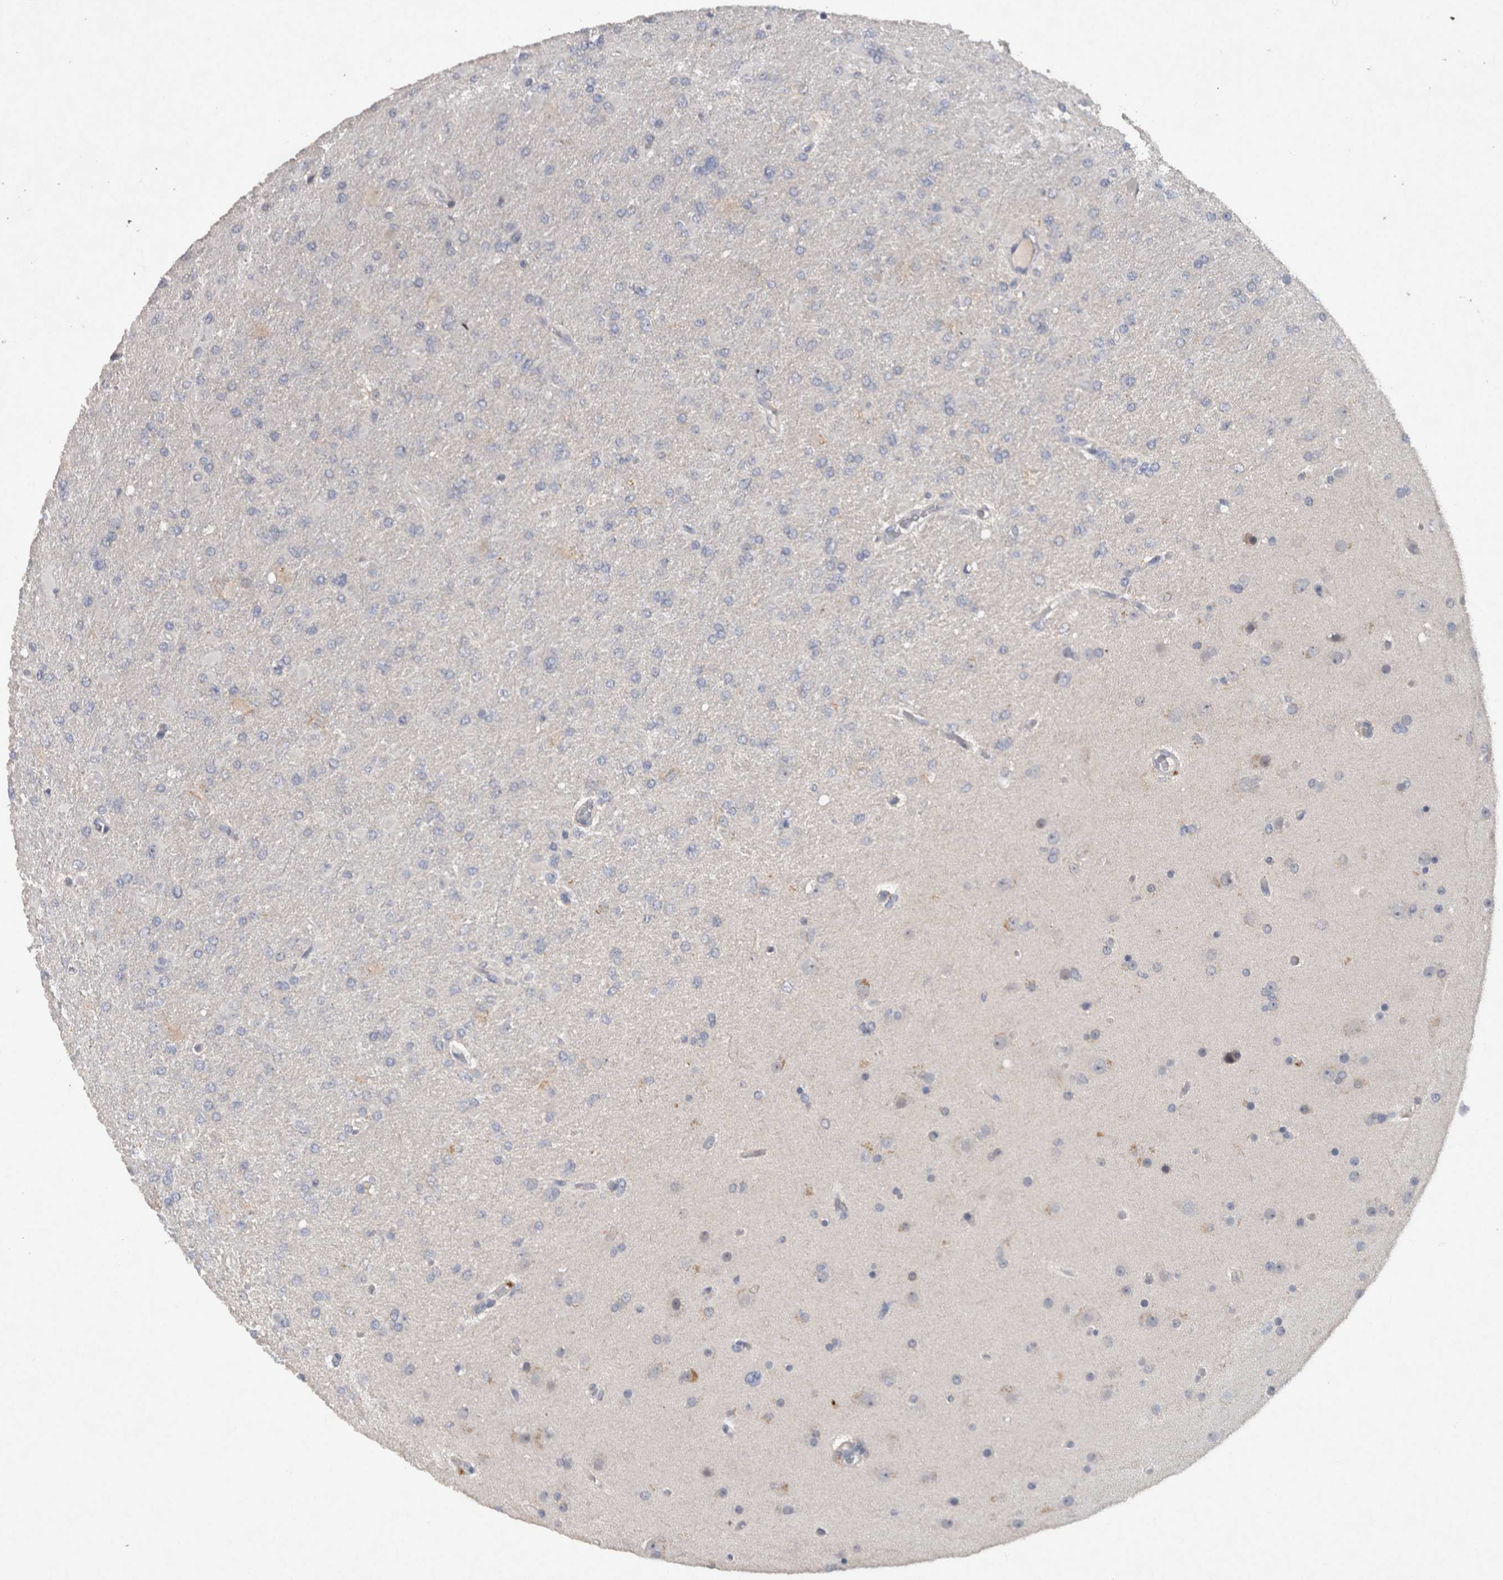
{"staining": {"intensity": "negative", "quantity": "none", "location": "none"}, "tissue": "glioma", "cell_type": "Tumor cells", "image_type": "cancer", "snomed": [{"axis": "morphology", "description": "Glioma, malignant, High grade"}, {"axis": "topography", "description": "Cerebral cortex"}], "caption": "Image shows no significant protein expression in tumor cells of glioma. The staining was performed using DAB to visualize the protein expression in brown, while the nuclei were stained in blue with hematoxylin (Magnification: 20x).", "gene": "HEXD", "patient": {"sex": "female", "age": 36}}